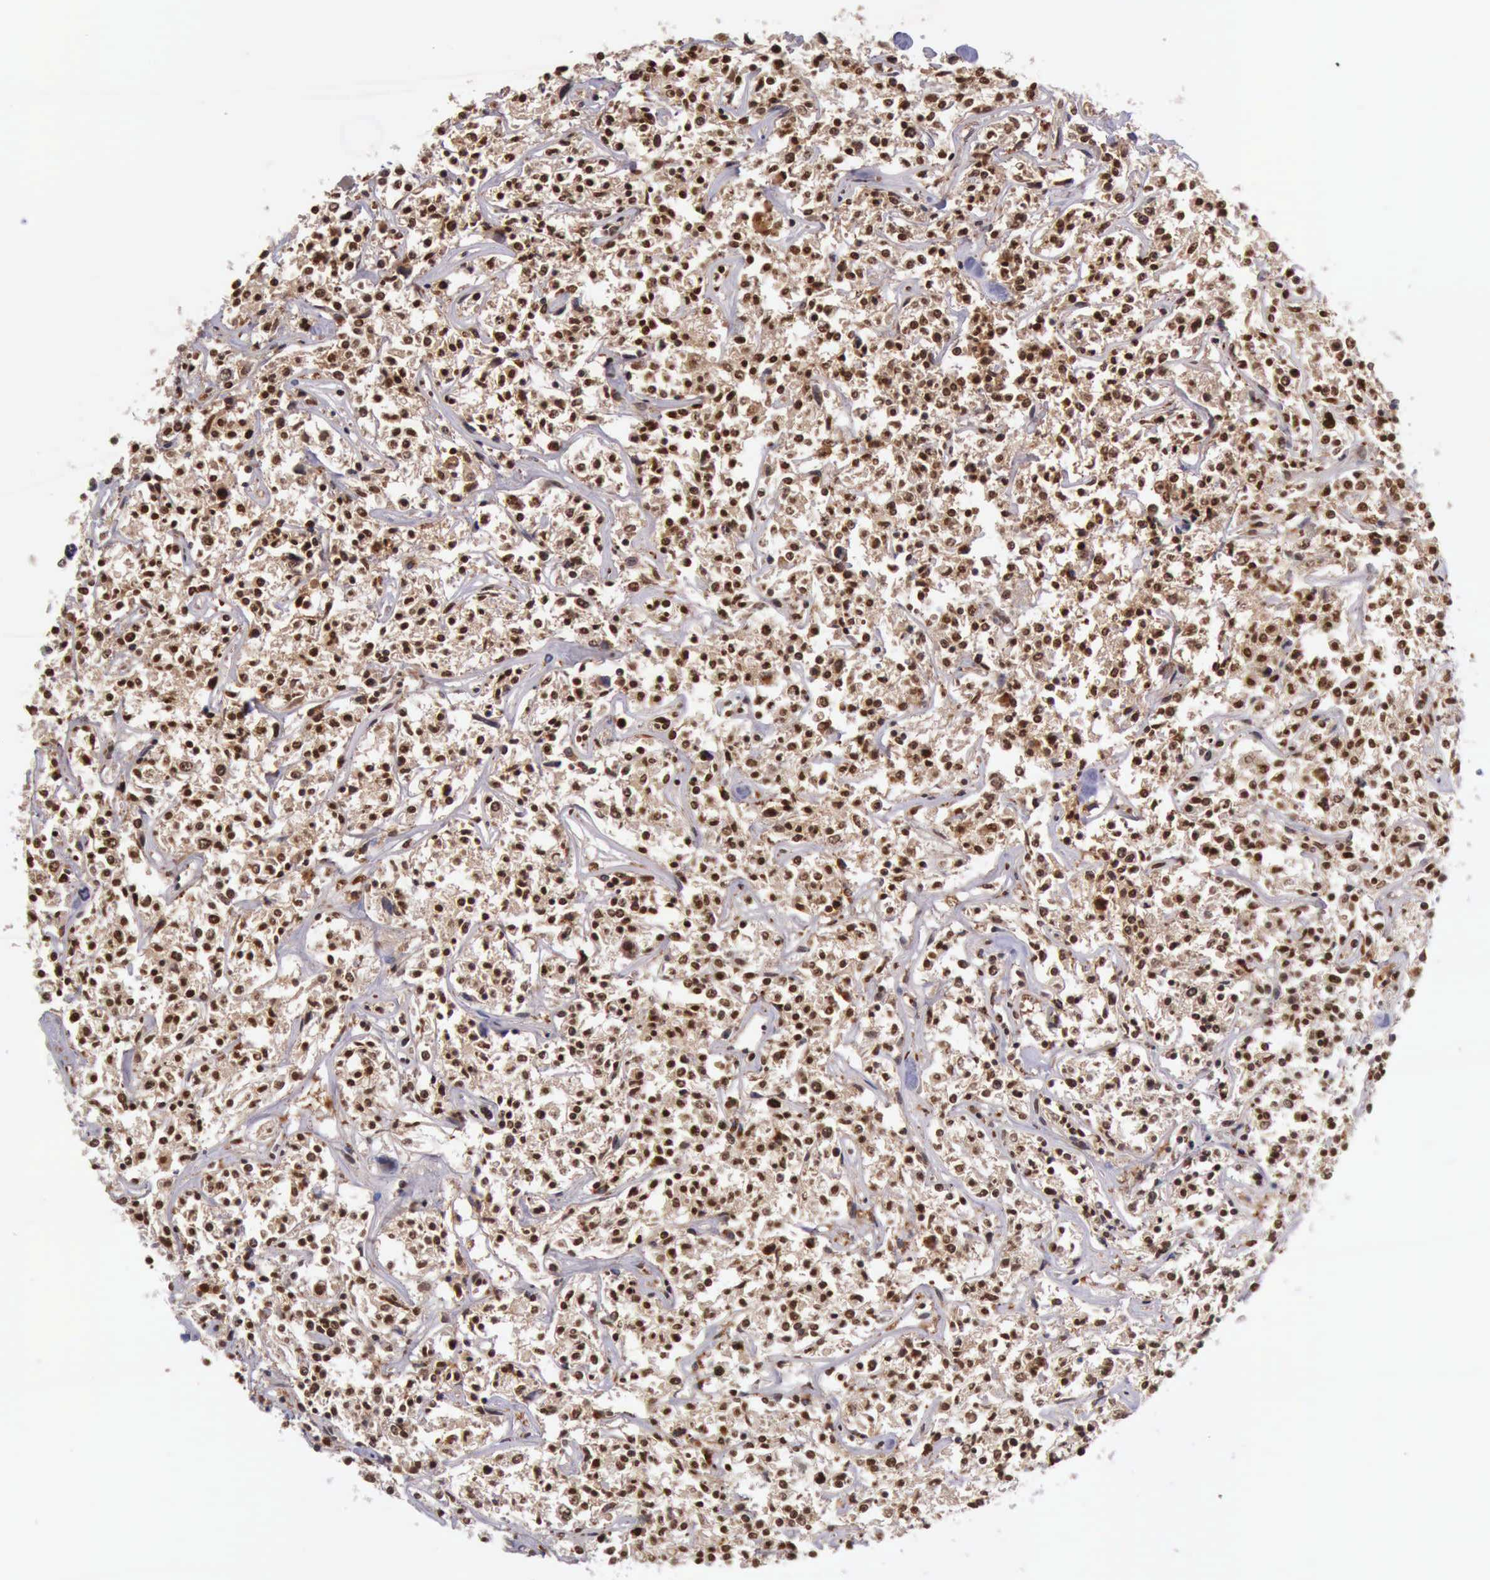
{"staining": {"intensity": "moderate", "quantity": ">75%", "location": "cytoplasmic/membranous,nuclear"}, "tissue": "lymphoma", "cell_type": "Tumor cells", "image_type": "cancer", "snomed": [{"axis": "morphology", "description": "Malignant lymphoma, non-Hodgkin's type, Low grade"}, {"axis": "topography", "description": "Small intestine"}], "caption": "Human malignant lymphoma, non-Hodgkin's type (low-grade) stained with a brown dye reveals moderate cytoplasmic/membranous and nuclear positive expression in about >75% of tumor cells.", "gene": "CSTA", "patient": {"sex": "female", "age": 59}}